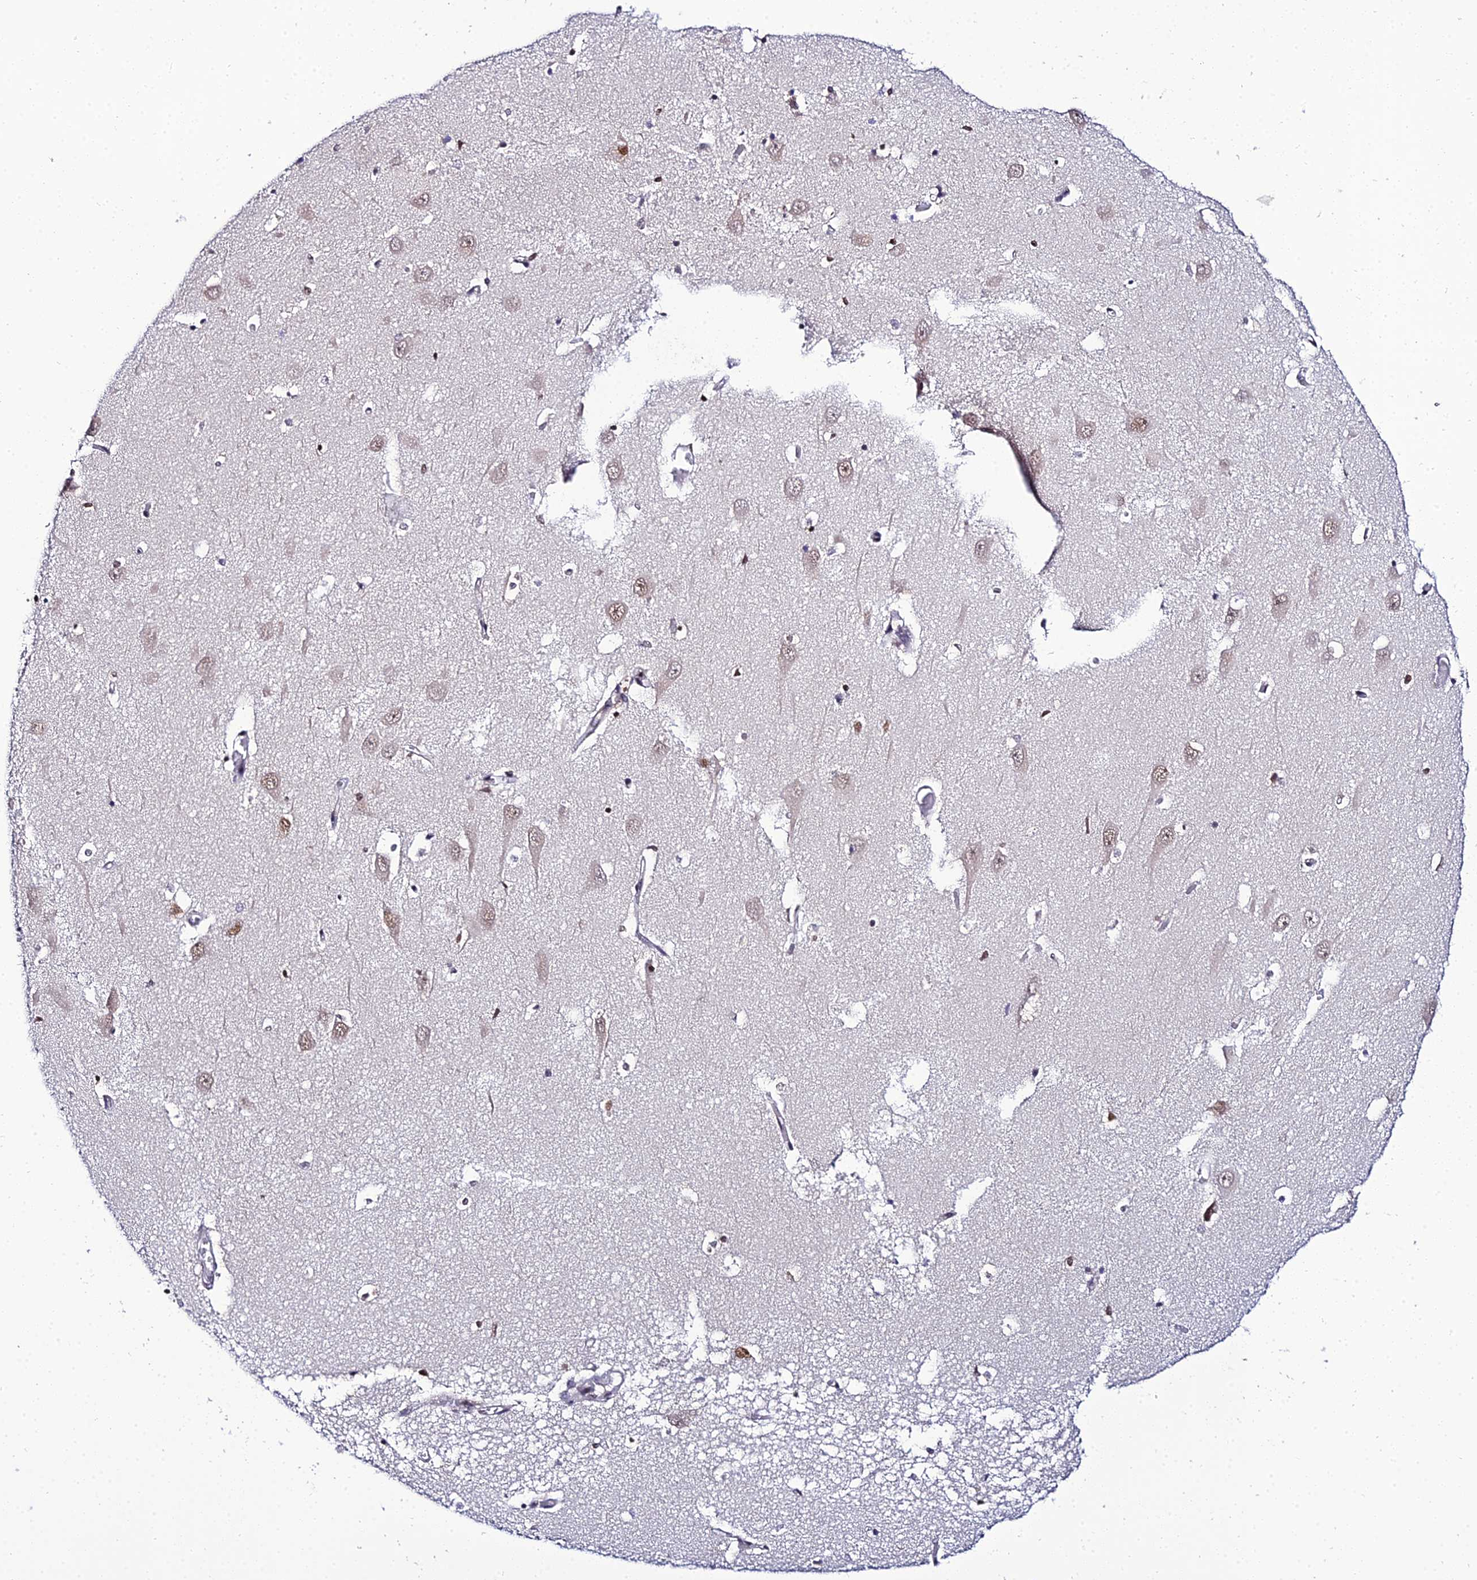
{"staining": {"intensity": "moderate", "quantity": "<25%", "location": "nuclear"}, "tissue": "hippocampus", "cell_type": "Glial cells", "image_type": "normal", "snomed": [{"axis": "morphology", "description": "Normal tissue, NOS"}, {"axis": "topography", "description": "Hippocampus"}], "caption": "Immunohistochemical staining of unremarkable hippocampus shows low levels of moderate nuclear staining in approximately <25% of glial cells. The staining is performed using DAB (3,3'-diaminobenzidine) brown chromogen to label protein expression. The nuclei are counter-stained blue using hematoxylin.", "gene": "EXOSC3", "patient": {"sex": "male", "age": 70}}